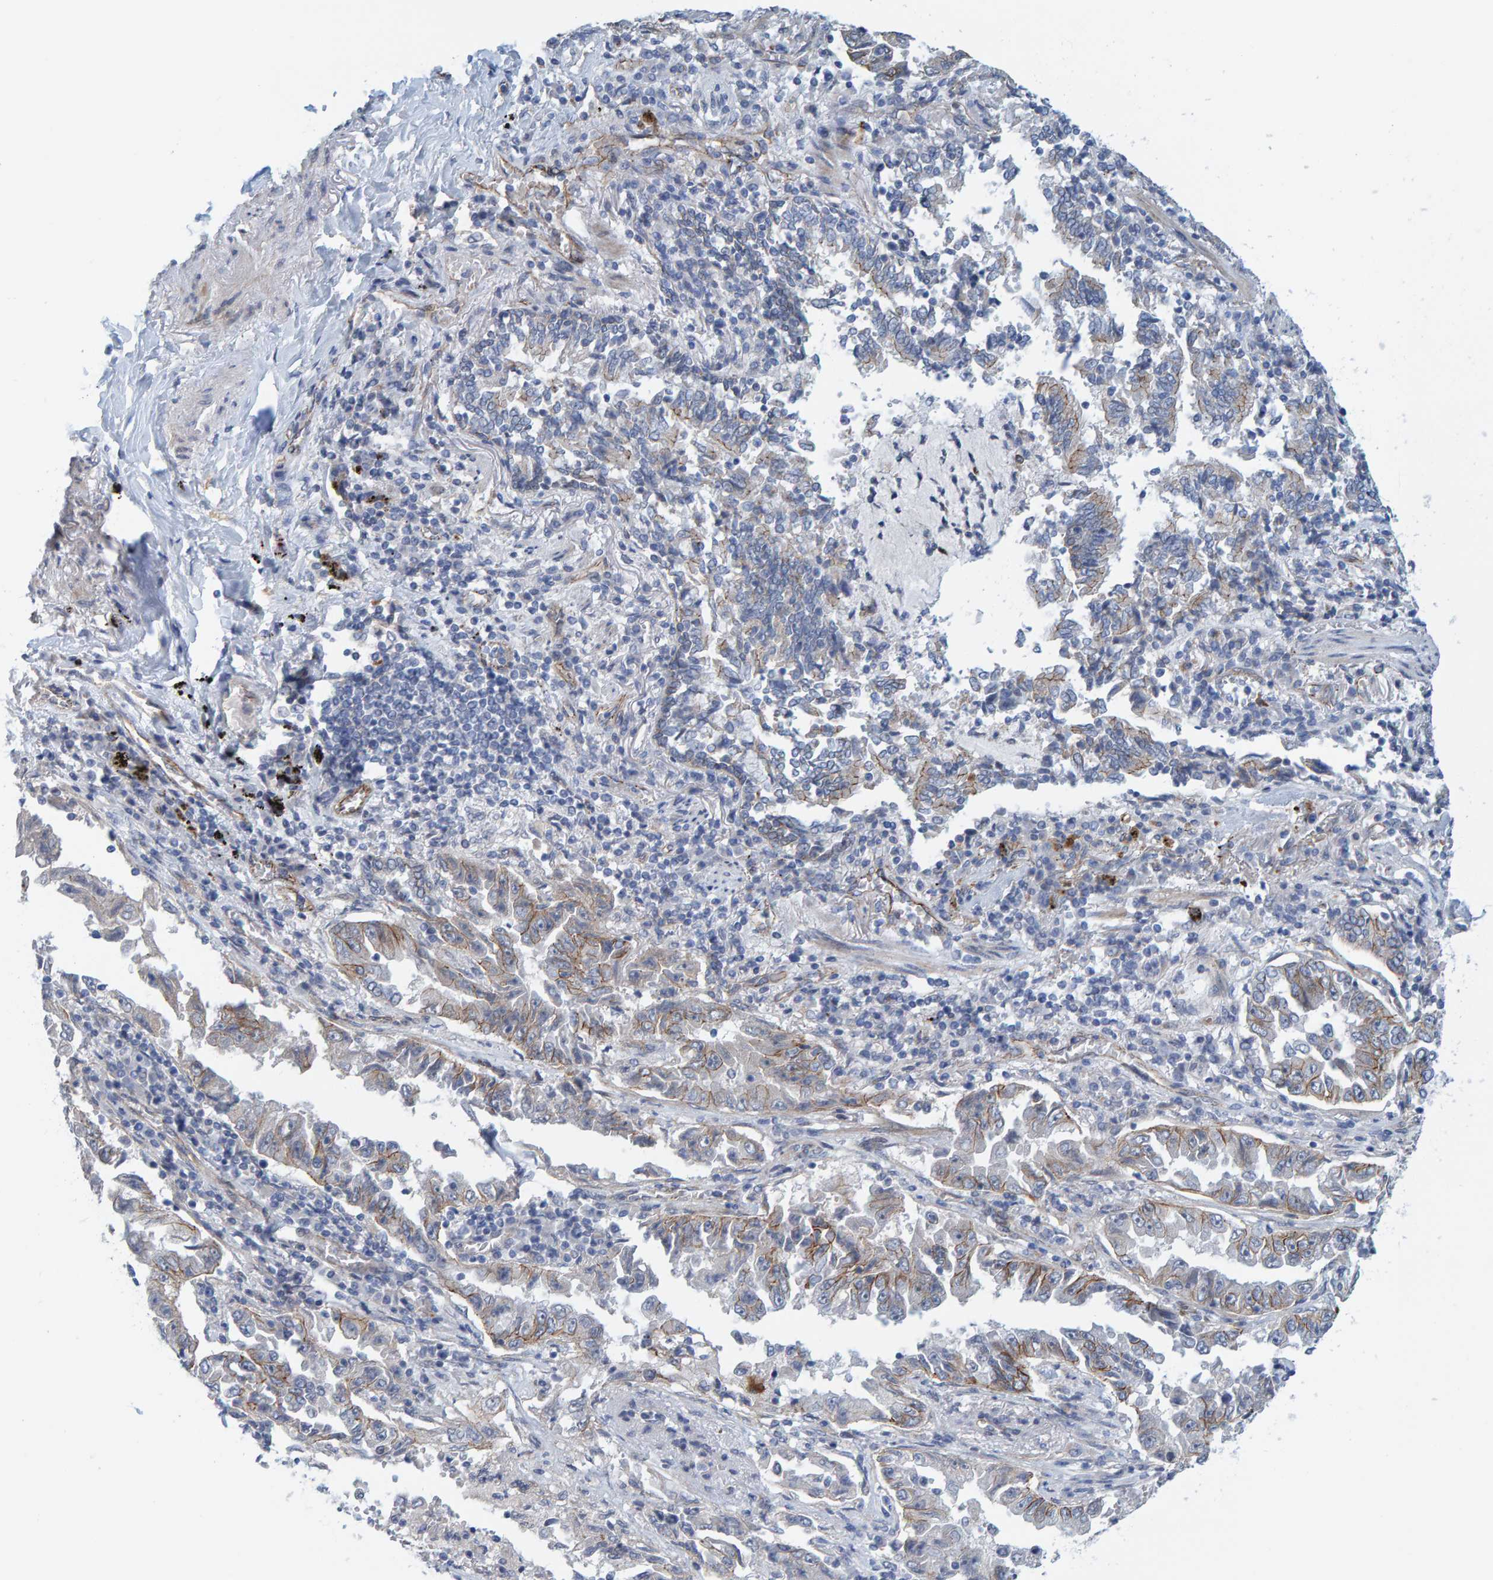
{"staining": {"intensity": "moderate", "quantity": "<25%", "location": "cytoplasmic/membranous"}, "tissue": "lung cancer", "cell_type": "Tumor cells", "image_type": "cancer", "snomed": [{"axis": "morphology", "description": "Adenocarcinoma, NOS"}, {"axis": "topography", "description": "Lung"}], "caption": "Lung cancer (adenocarcinoma) stained for a protein (brown) demonstrates moderate cytoplasmic/membranous positive positivity in about <25% of tumor cells.", "gene": "KRBA2", "patient": {"sex": "female", "age": 51}}